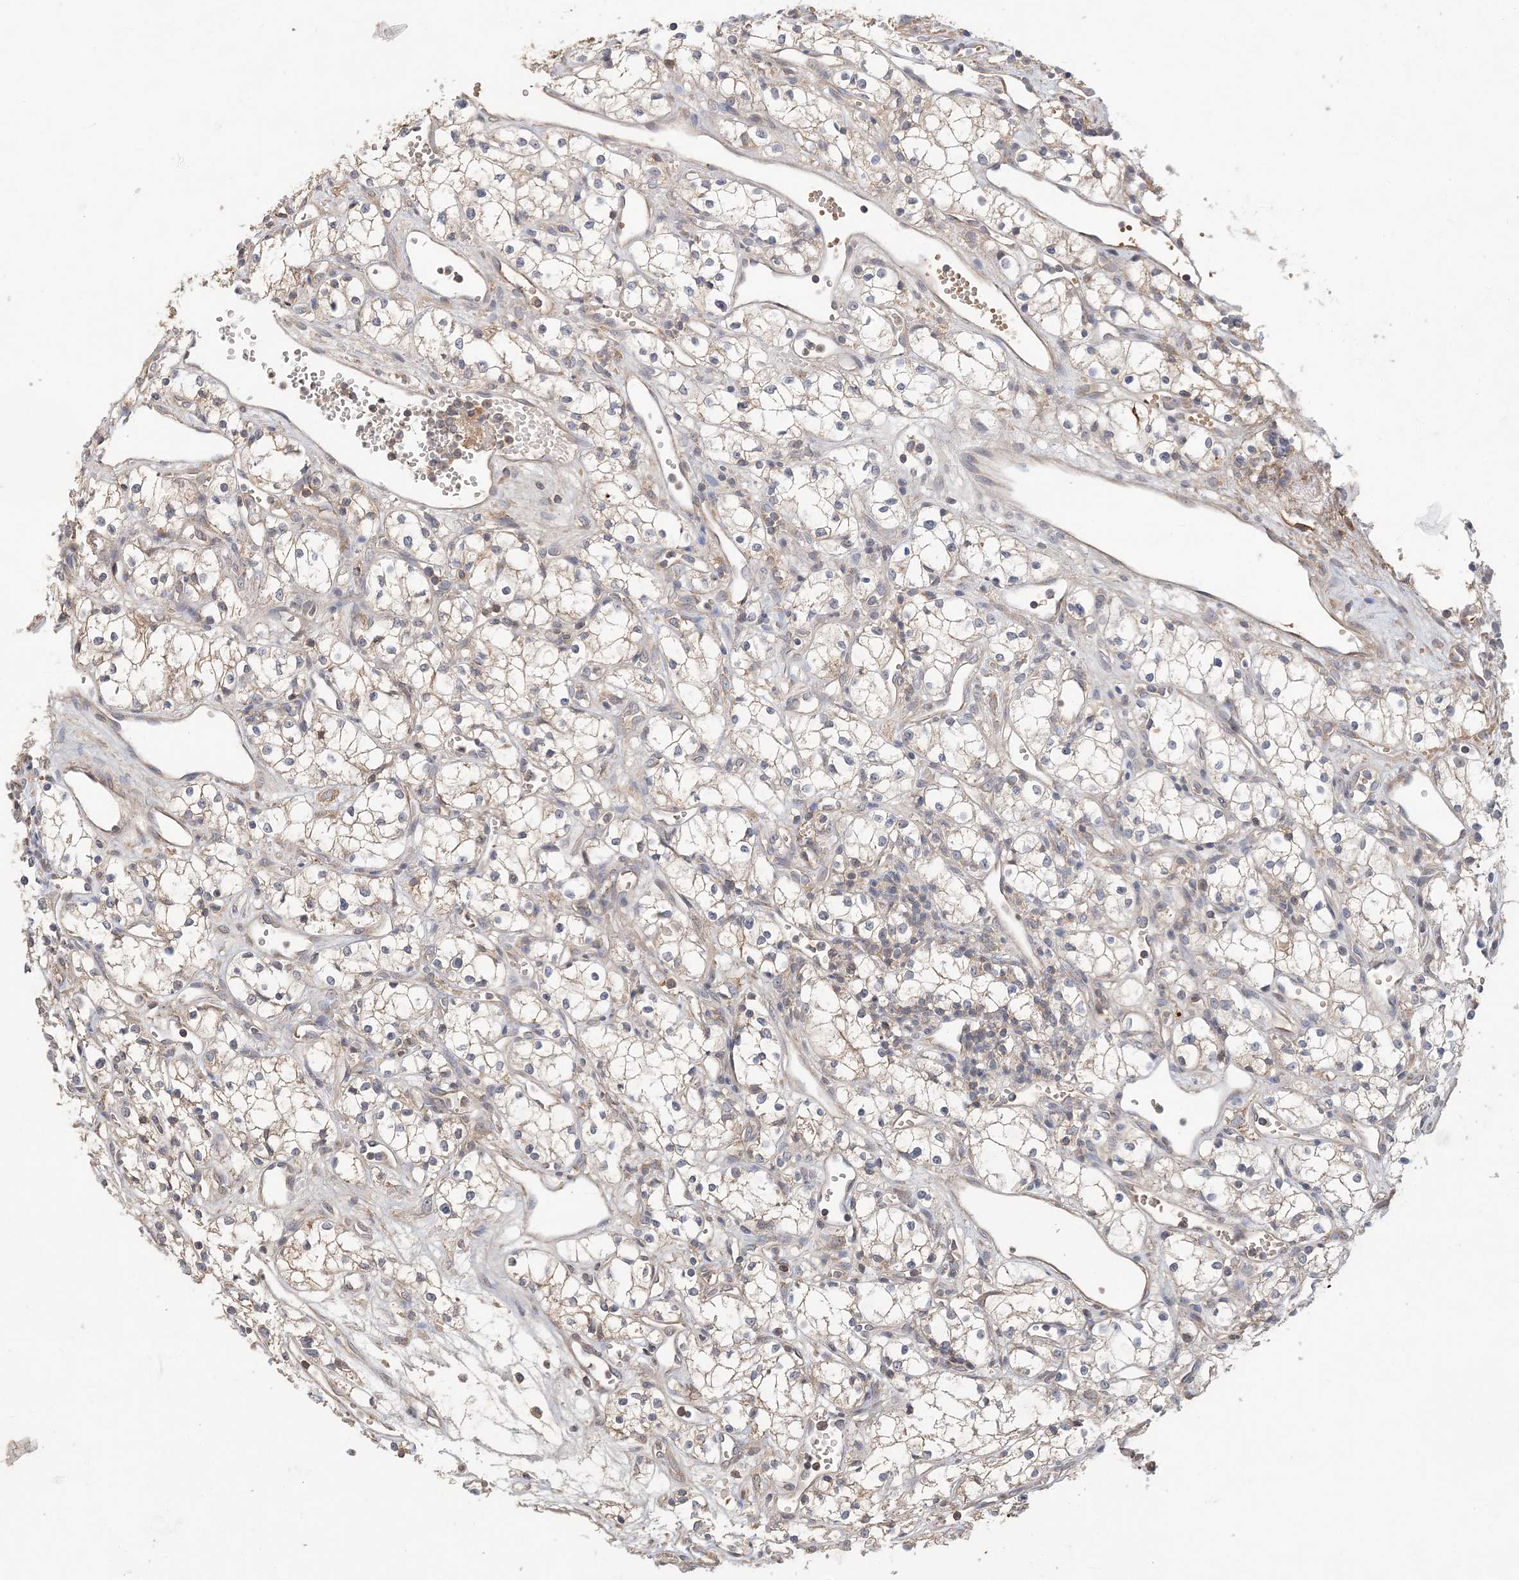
{"staining": {"intensity": "weak", "quantity": "<25%", "location": "cytoplasmic/membranous"}, "tissue": "renal cancer", "cell_type": "Tumor cells", "image_type": "cancer", "snomed": [{"axis": "morphology", "description": "Adenocarcinoma, NOS"}, {"axis": "topography", "description": "Kidney"}], "caption": "Immunohistochemistry (IHC) photomicrograph of neoplastic tissue: renal adenocarcinoma stained with DAB demonstrates no significant protein expression in tumor cells. (DAB (3,3'-diaminobenzidine) IHC visualized using brightfield microscopy, high magnification).", "gene": "SYCP3", "patient": {"sex": "male", "age": 59}}